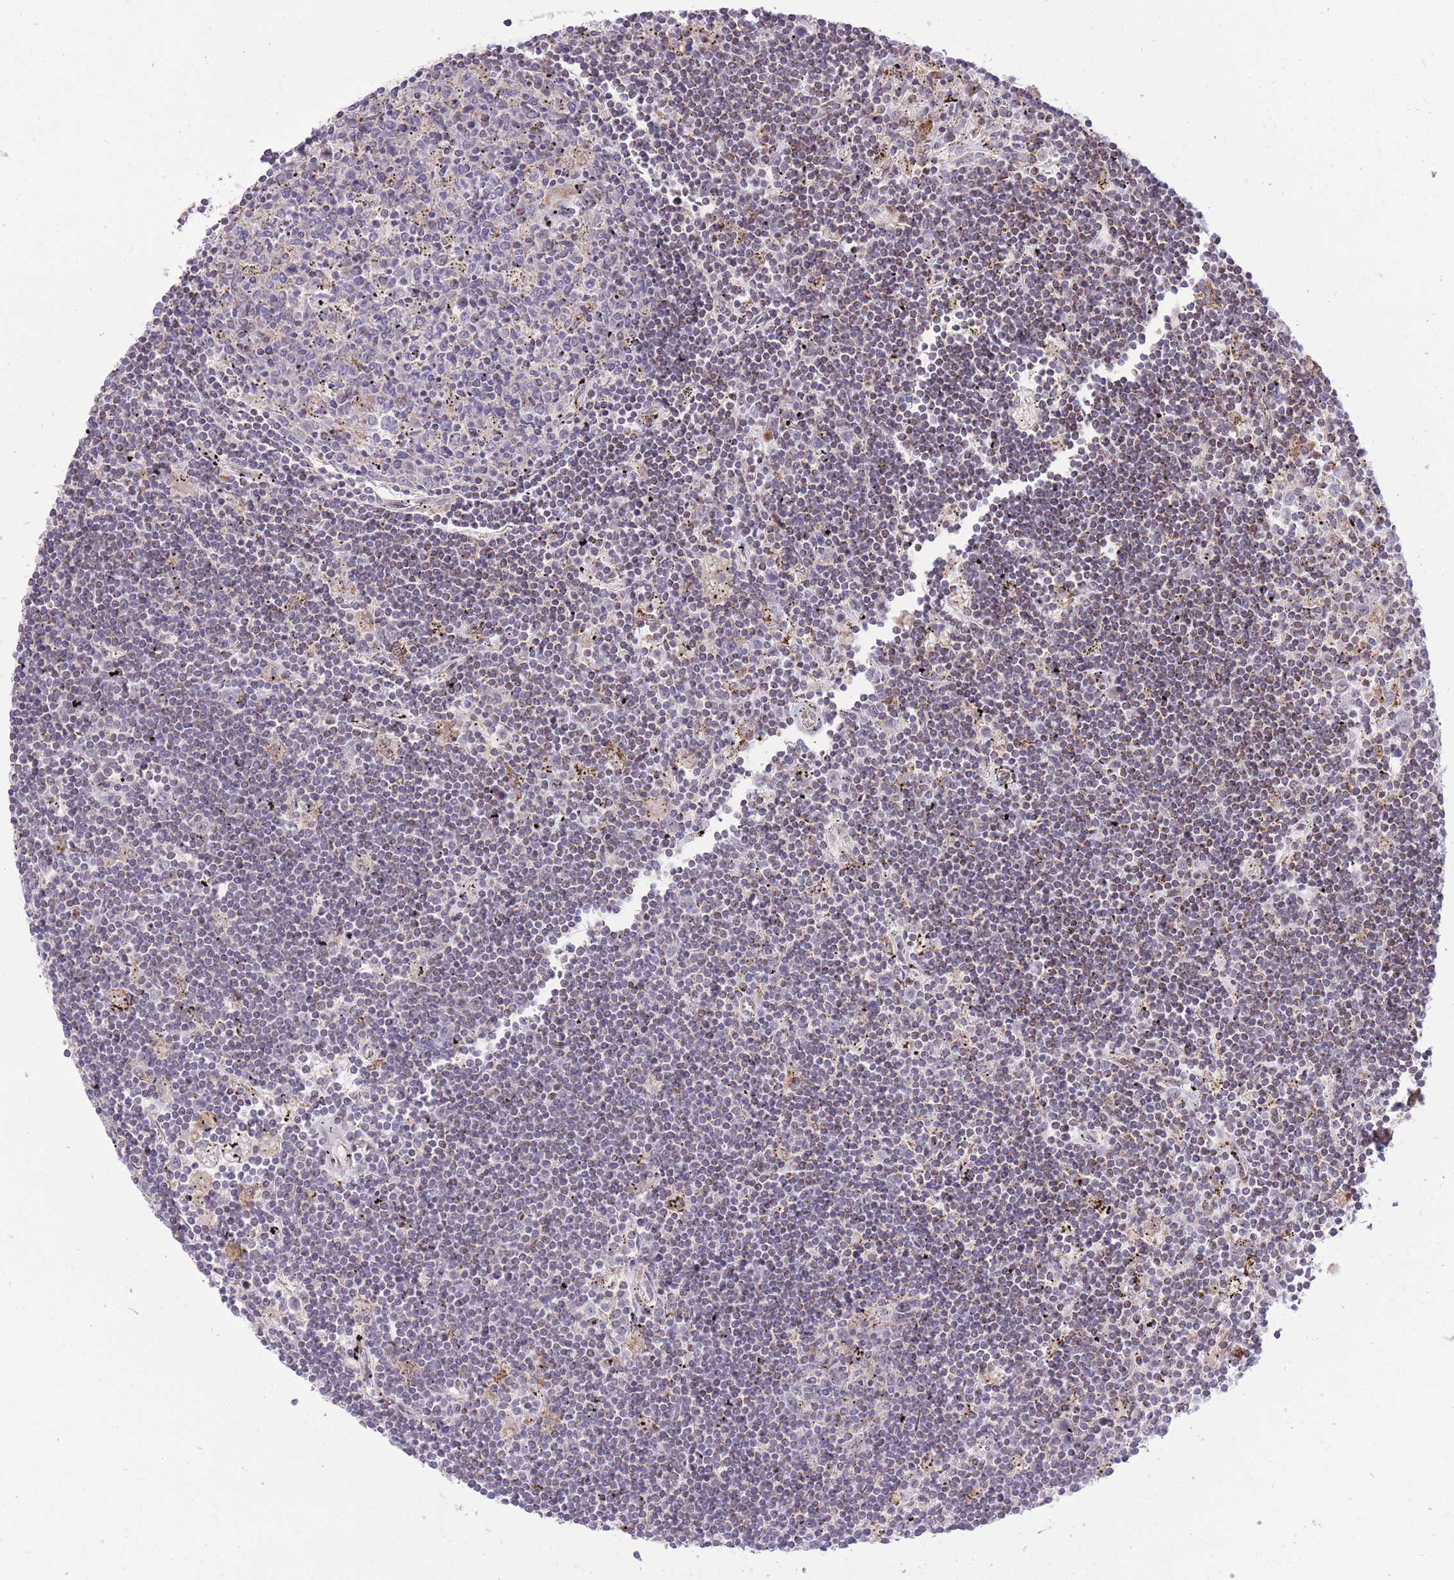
{"staining": {"intensity": "negative", "quantity": "none", "location": "none"}, "tissue": "lymphoma", "cell_type": "Tumor cells", "image_type": "cancer", "snomed": [{"axis": "morphology", "description": "Malignant lymphoma, non-Hodgkin's type, Low grade"}, {"axis": "topography", "description": "Spleen"}], "caption": "This is an immunohistochemistry micrograph of lymphoma. There is no staining in tumor cells.", "gene": "SLC4A4", "patient": {"sex": "male", "age": 76}}